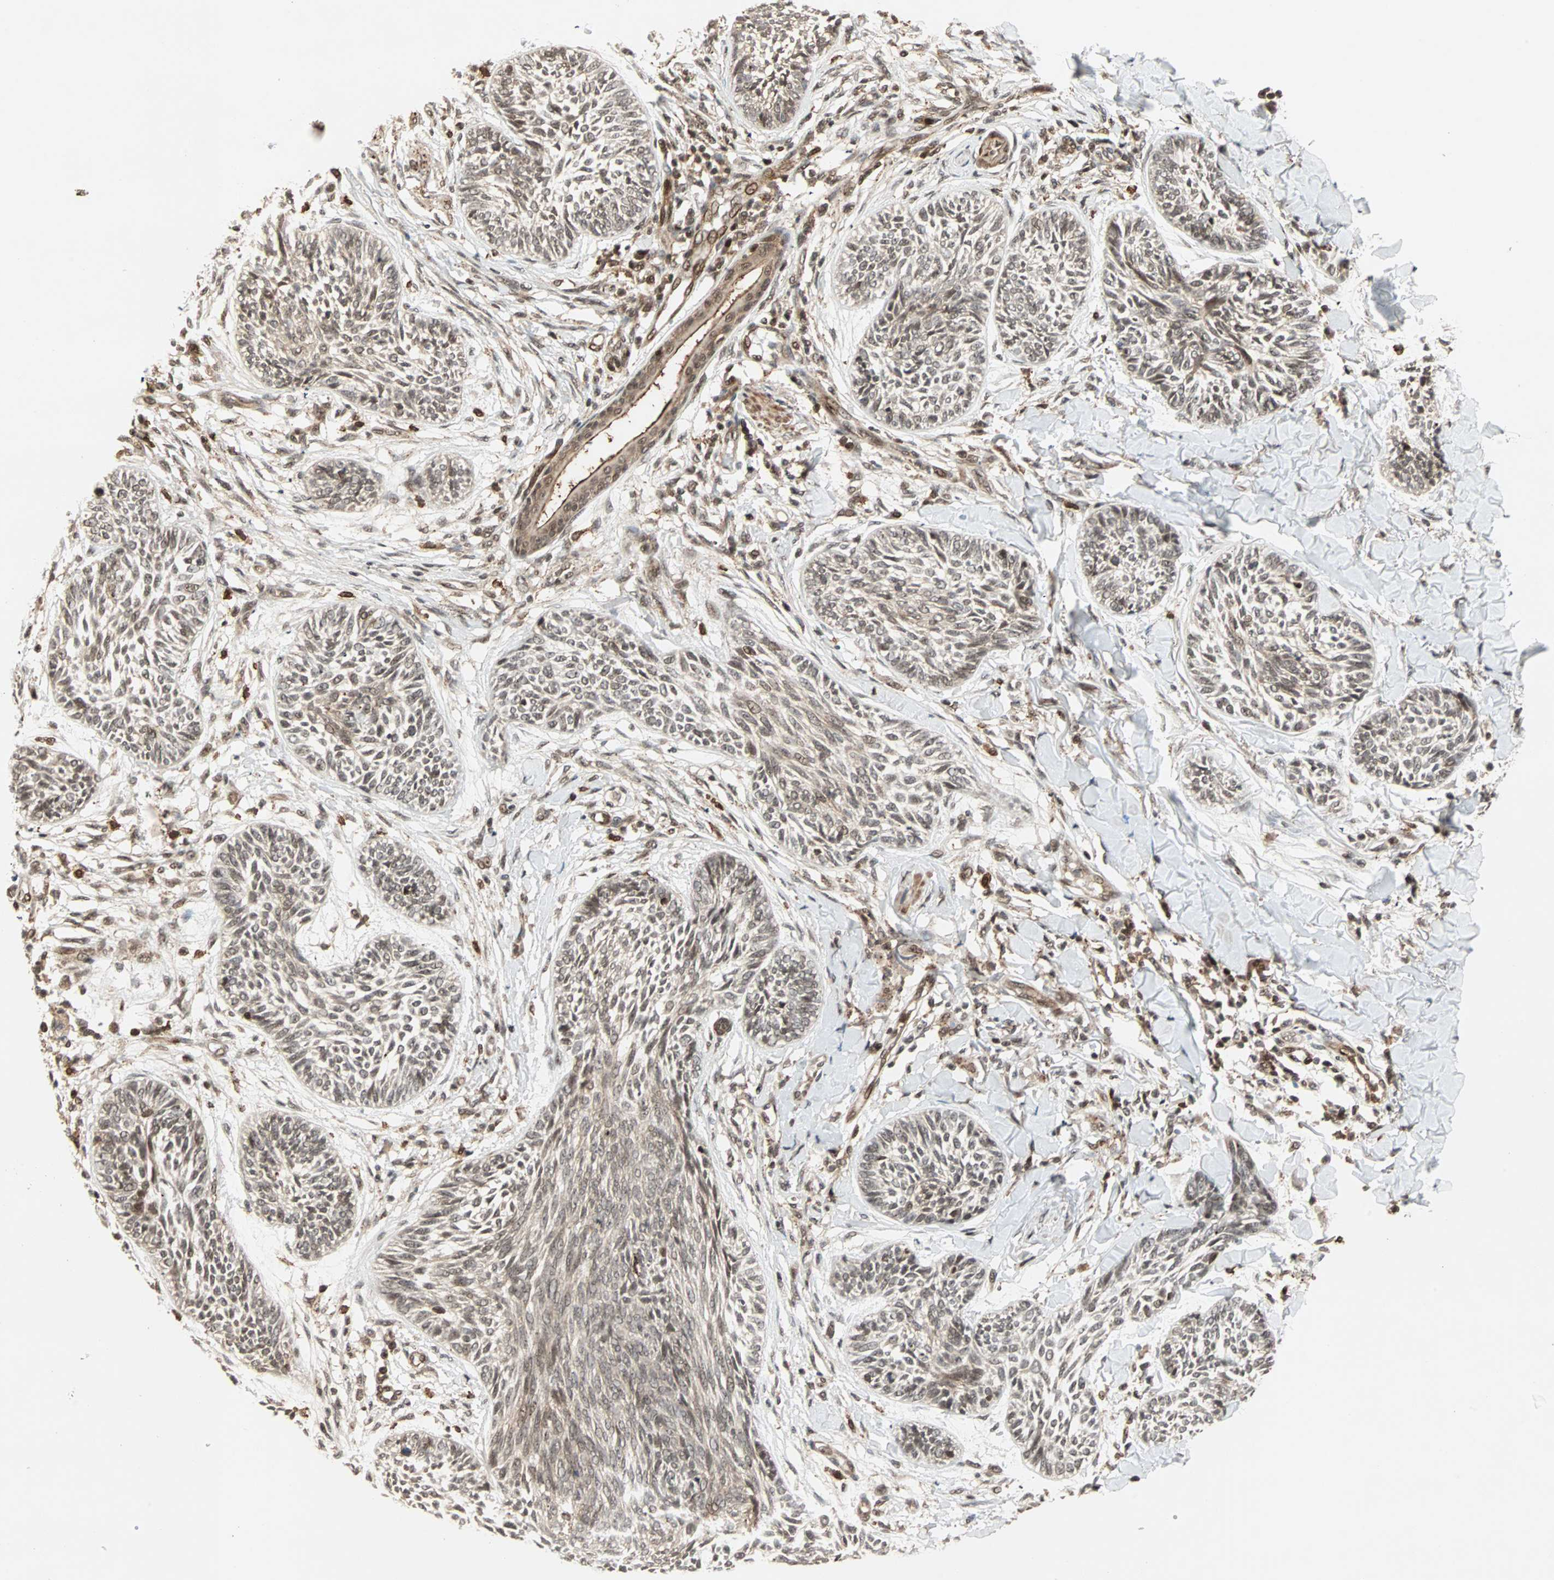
{"staining": {"intensity": "moderate", "quantity": ">75%", "location": "cytoplasmic/membranous,nuclear"}, "tissue": "skin cancer", "cell_type": "Tumor cells", "image_type": "cancer", "snomed": [{"axis": "morphology", "description": "Papilloma, NOS"}, {"axis": "morphology", "description": "Basal cell carcinoma"}, {"axis": "topography", "description": "Skin"}], "caption": "DAB immunohistochemical staining of skin cancer (papilloma) reveals moderate cytoplasmic/membranous and nuclear protein staining in about >75% of tumor cells.", "gene": "ZBED9", "patient": {"sex": "male", "age": 87}}